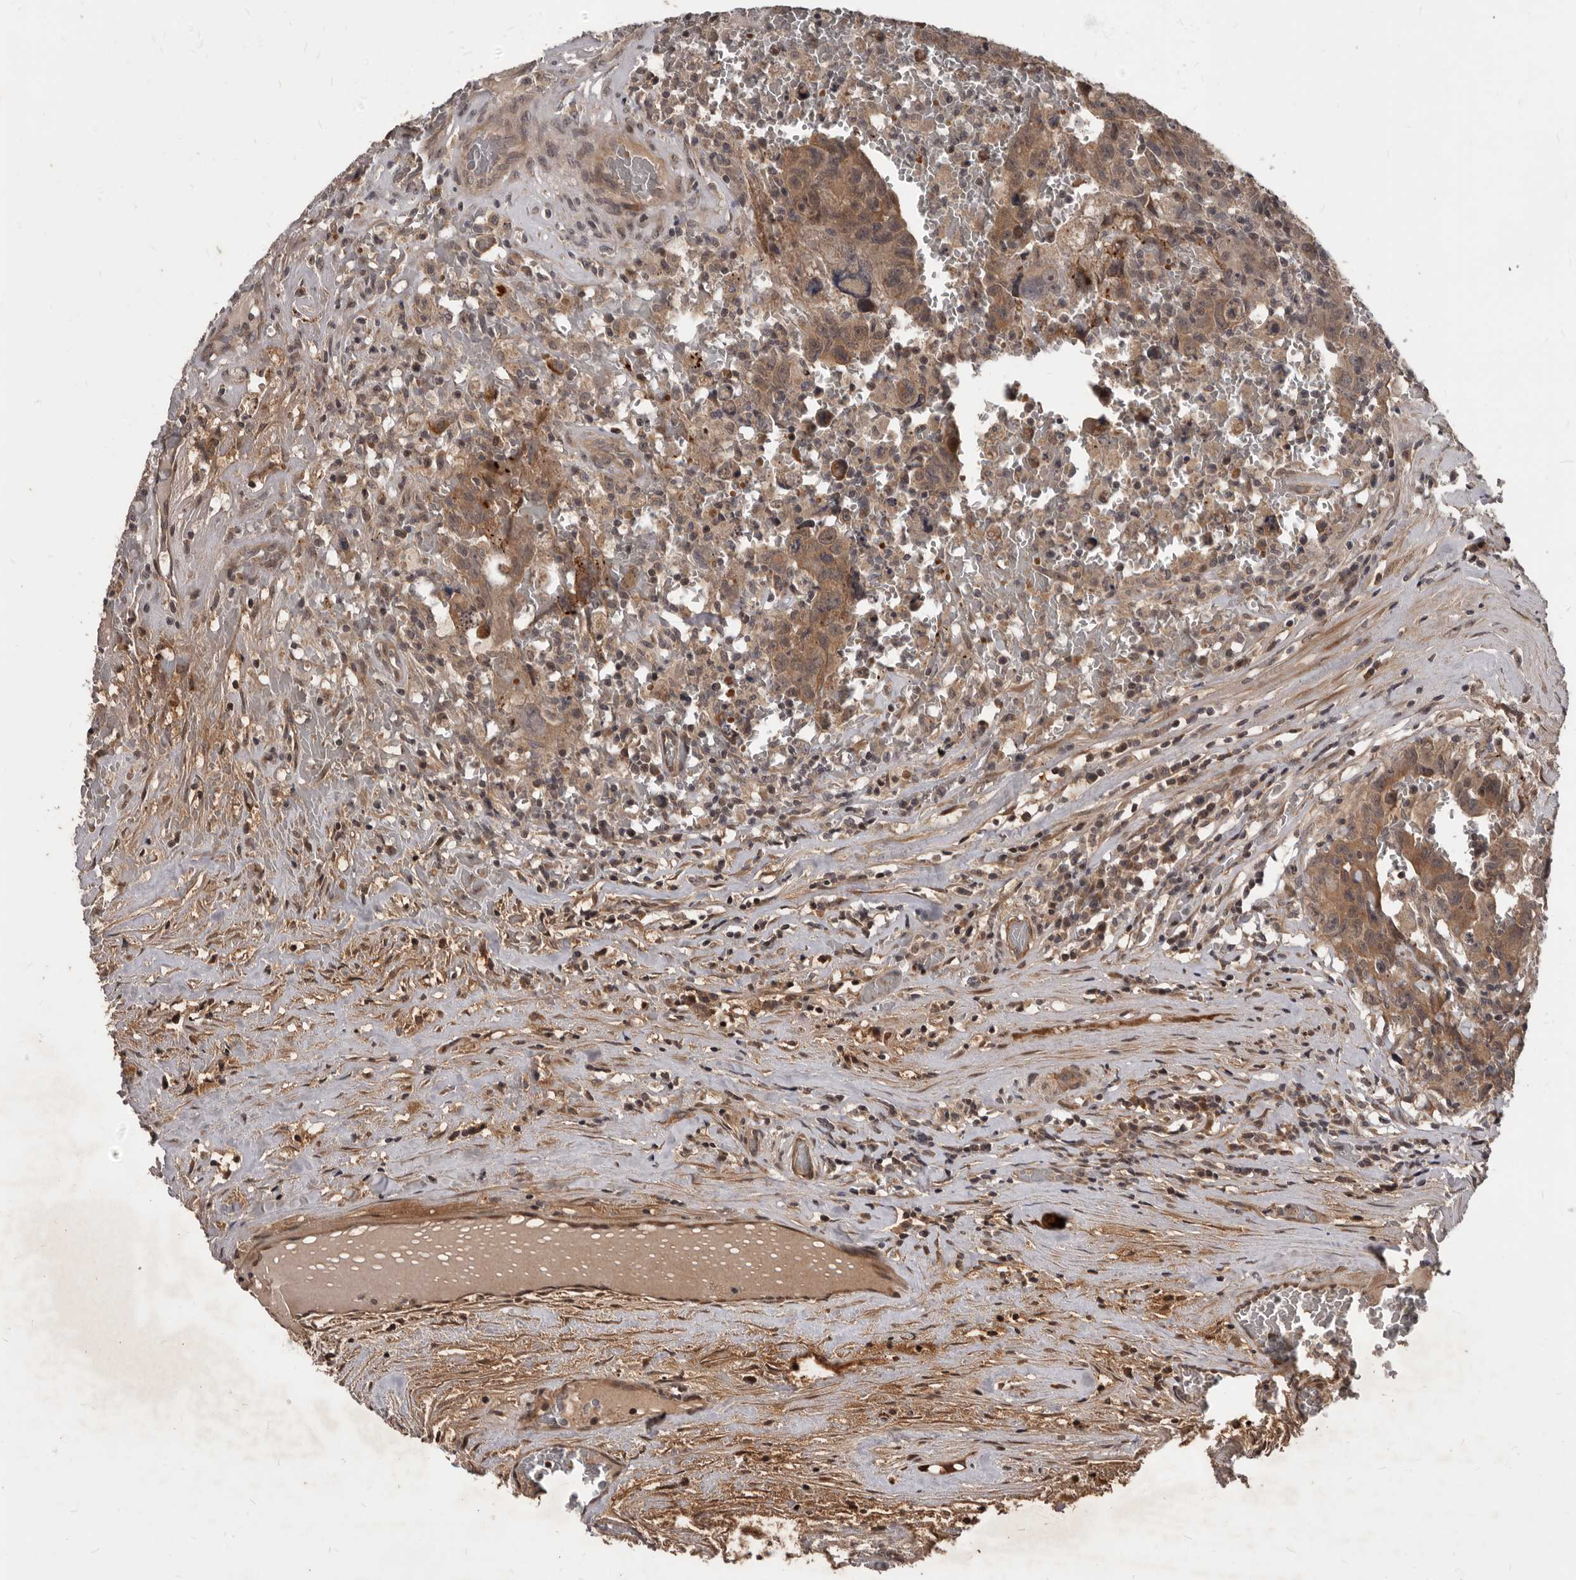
{"staining": {"intensity": "moderate", "quantity": ">75%", "location": "cytoplasmic/membranous"}, "tissue": "testis cancer", "cell_type": "Tumor cells", "image_type": "cancer", "snomed": [{"axis": "morphology", "description": "Carcinoma, Embryonal, NOS"}, {"axis": "topography", "description": "Testis"}], "caption": "DAB (3,3'-diaminobenzidine) immunohistochemical staining of embryonal carcinoma (testis) exhibits moderate cytoplasmic/membranous protein staining in about >75% of tumor cells. (IHC, brightfield microscopy, high magnification).", "gene": "GABPB2", "patient": {"sex": "male", "age": 26}}